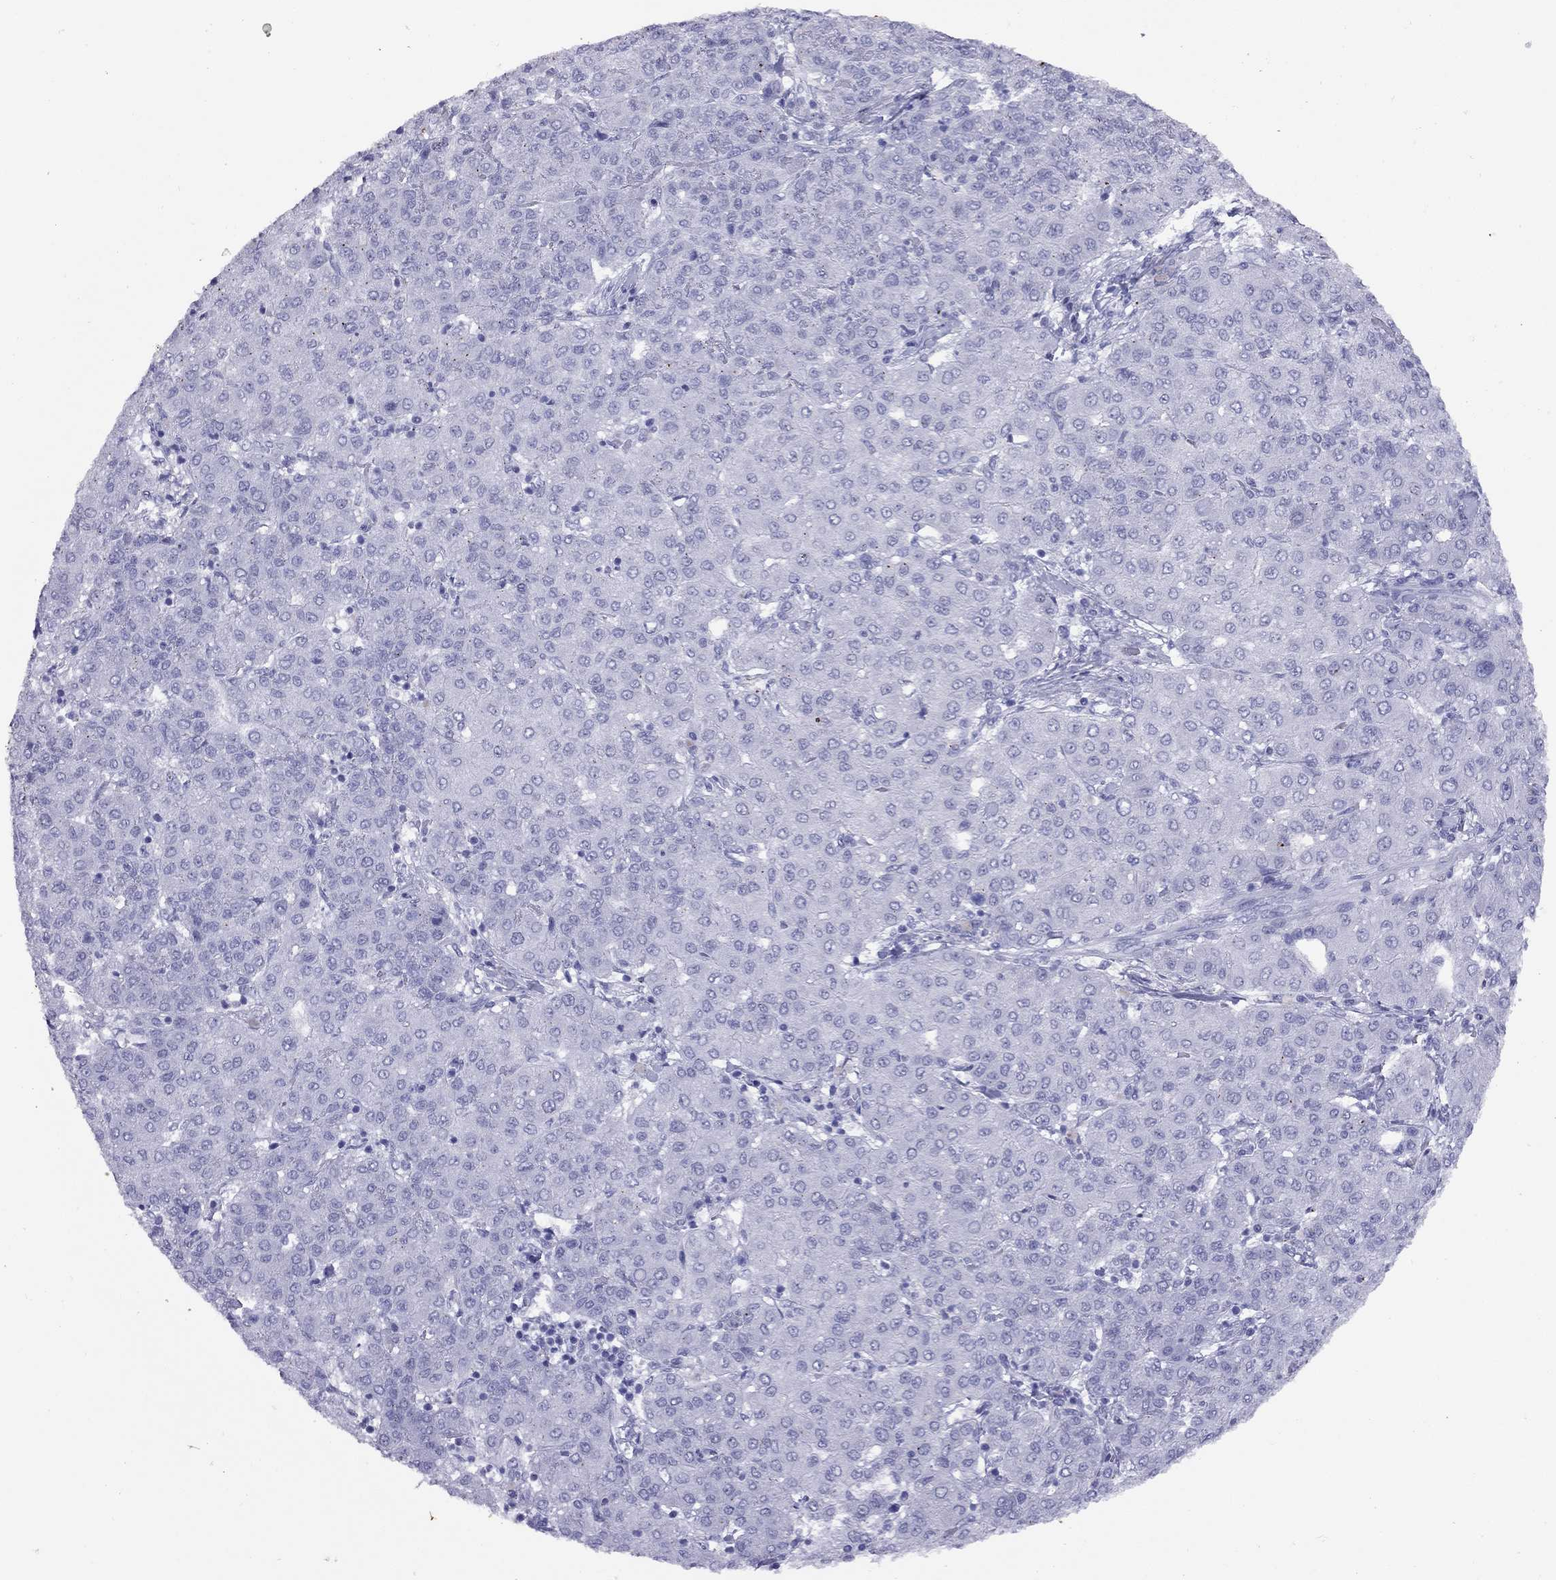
{"staining": {"intensity": "negative", "quantity": "none", "location": "none"}, "tissue": "liver cancer", "cell_type": "Tumor cells", "image_type": "cancer", "snomed": [{"axis": "morphology", "description": "Carcinoma, Hepatocellular, NOS"}, {"axis": "topography", "description": "Liver"}], "caption": "A high-resolution histopathology image shows immunohistochemistry staining of liver cancer (hepatocellular carcinoma), which exhibits no significant positivity in tumor cells.", "gene": "LYAR", "patient": {"sex": "male", "age": 65}}